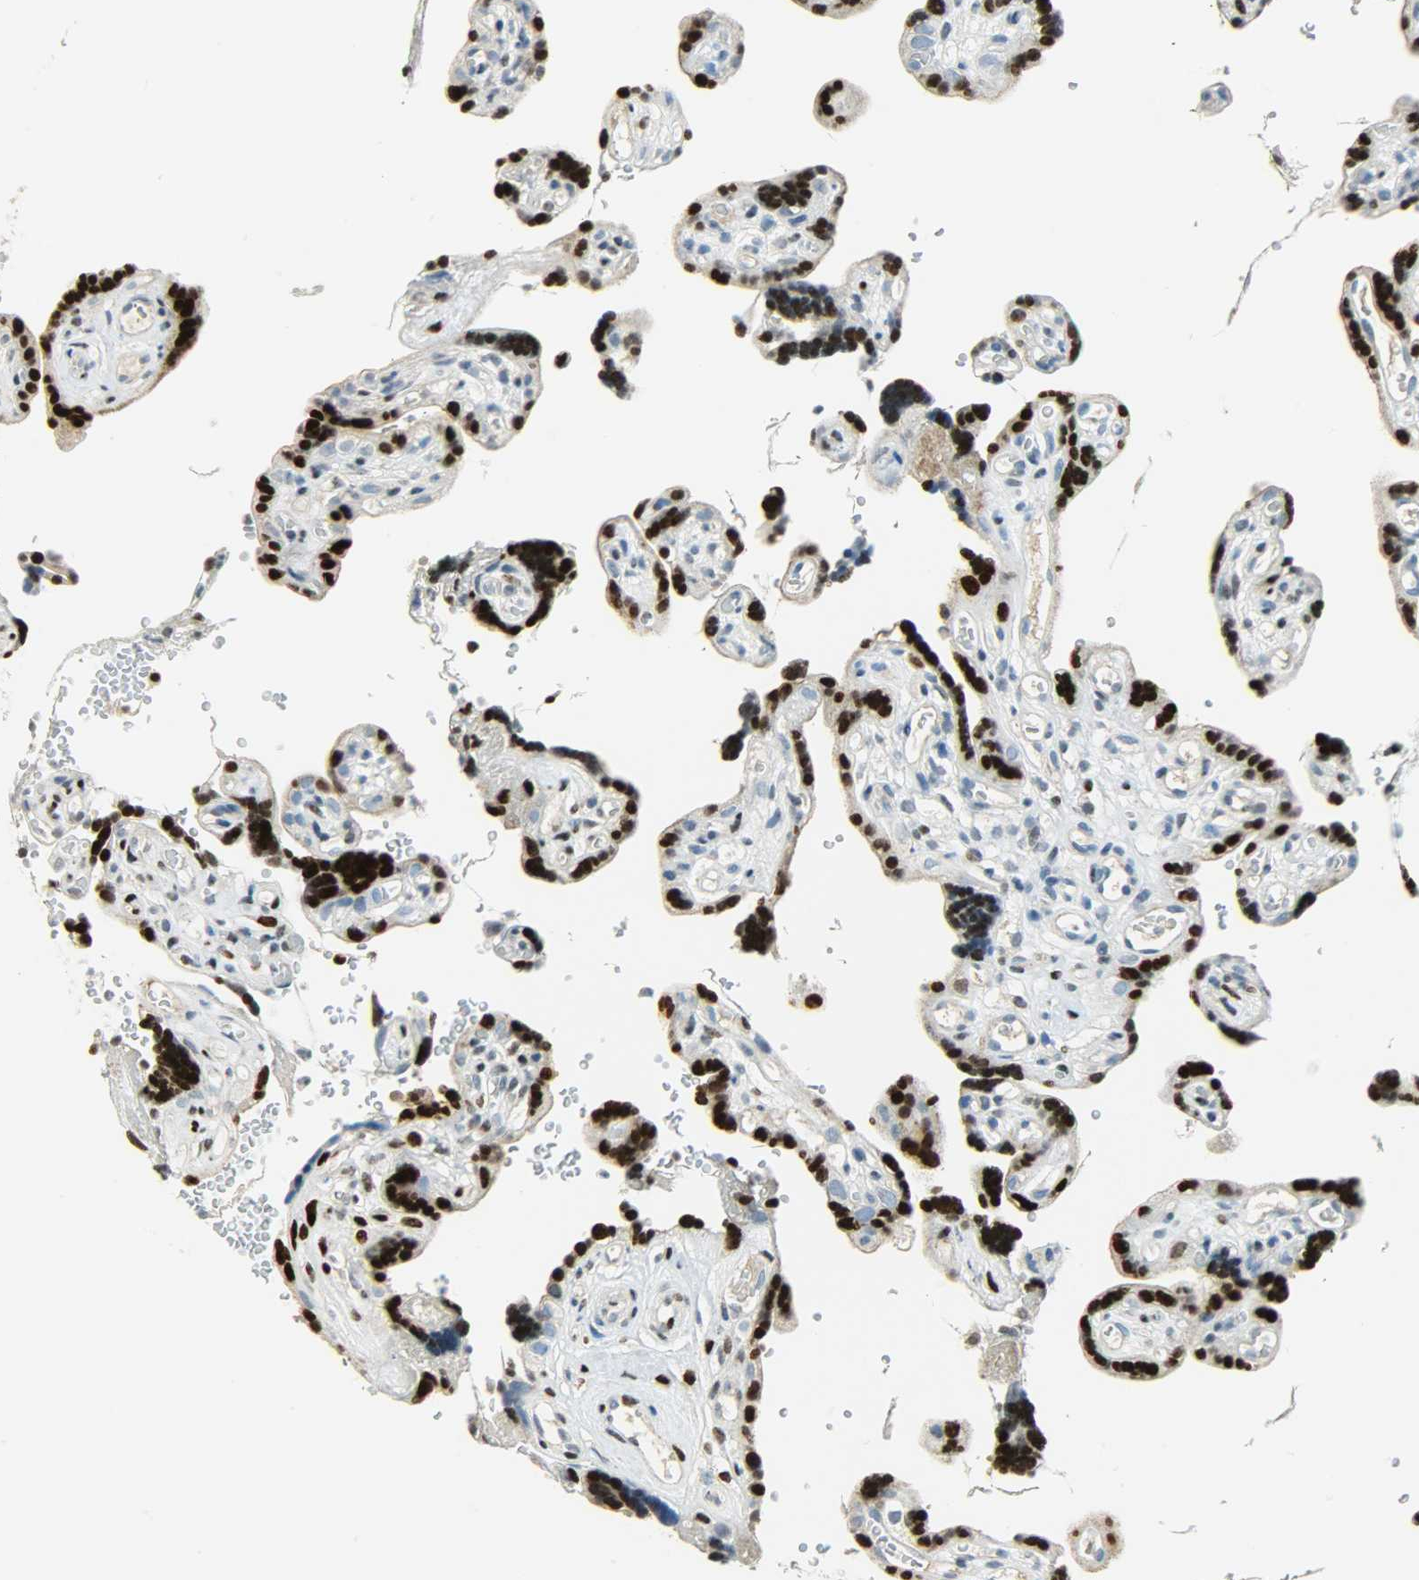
{"staining": {"intensity": "moderate", "quantity": ">75%", "location": "nuclear"}, "tissue": "placenta", "cell_type": "Decidual cells", "image_type": "normal", "snomed": [{"axis": "morphology", "description": "Normal tissue, NOS"}, {"axis": "topography", "description": "Placenta"}], "caption": "This is an image of immunohistochemistry (IHC) staining of normal placenta, which shows moderate staining in the nuclear of decidual cells.", "gene": "JUNB", "patient": {"sex": "female", "age": 30}}